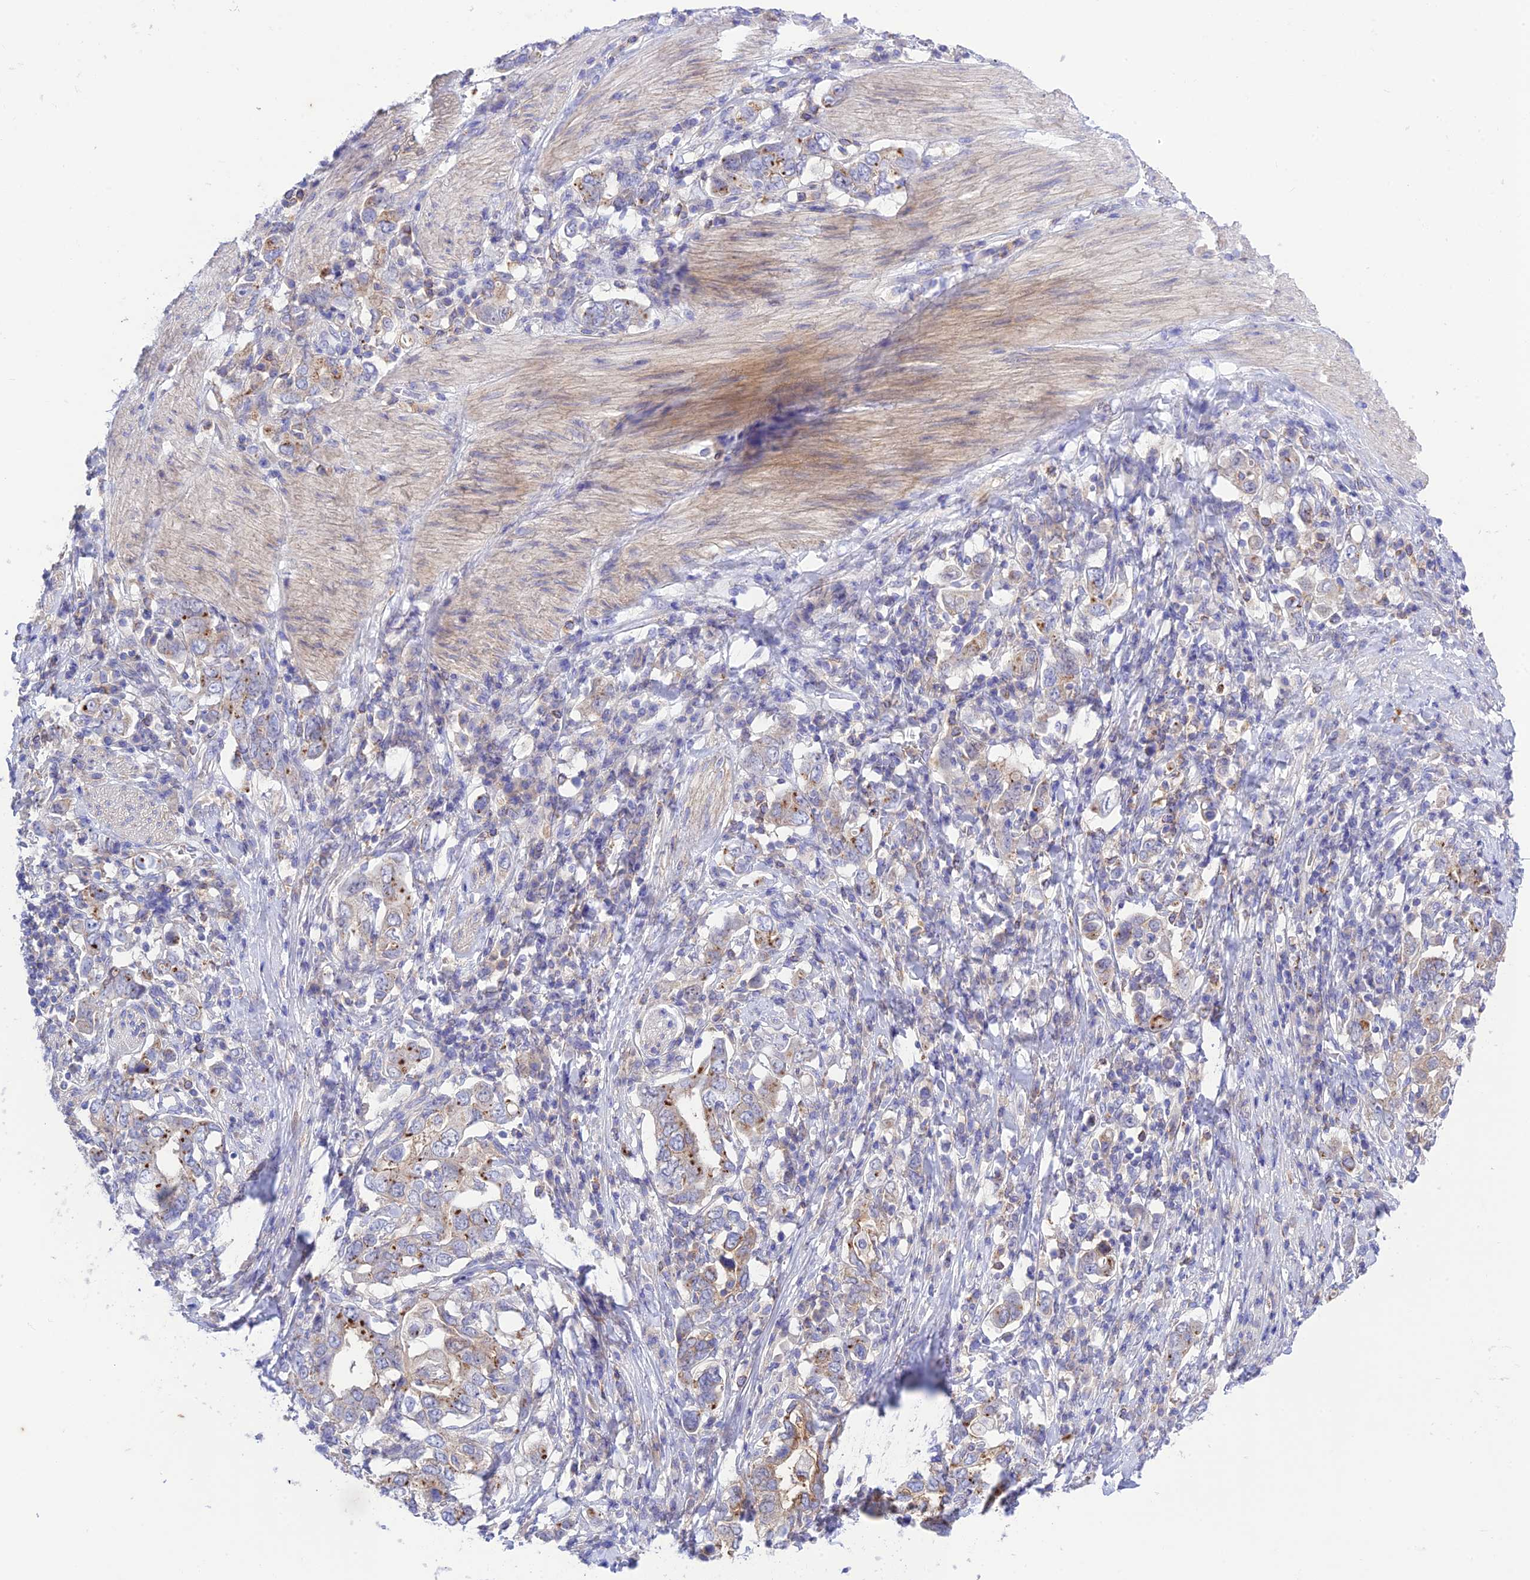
{"staining": {"intensity": "moderate", "quantity": "<25%", "location": "cytoplasmic/membranous"}, "tissue": "stomach cancer", "cell_type": "Tumor cells", "image_type": "cancer", "snomed": [{"axis": "morphology", "description": "Adenocarcinoma, NOS"}, {"axis": "topography", "description": "Stomach, upper"}, {"axis": "topography", "description": "Stomach"}], "caption": "The photomicrograph exhibits immunohistochemical staining of adenocarcinoma (stomach). There is moderate cytoplasmic/membranous positivity is seen in about <25% of tumor cells.", "gene": "CHSY3", "patient": {"sex": "male", "age": 62}}